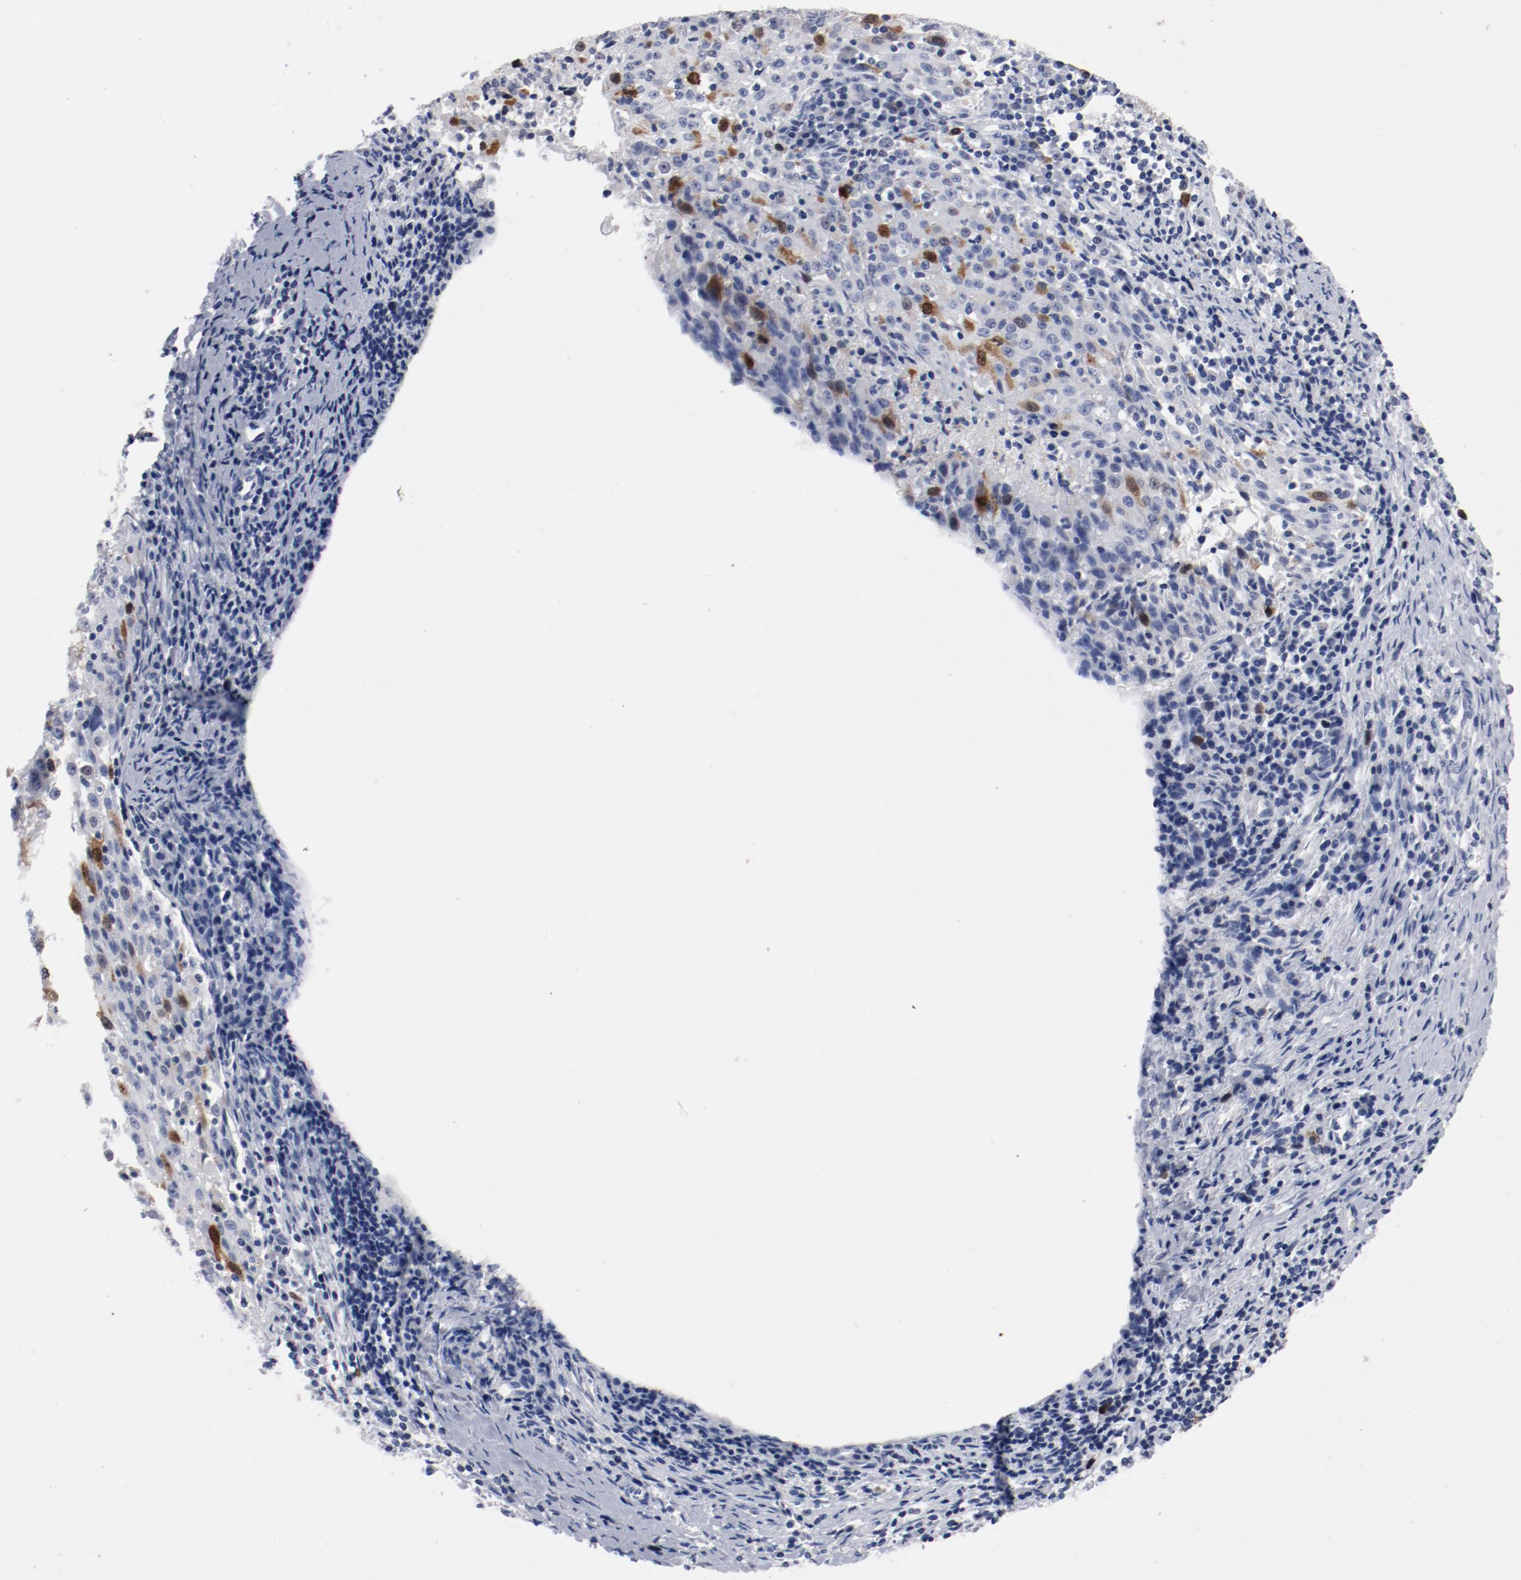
{"staining": {"intensity": "strong", "quantity": "<25%", "location": "nuclear"}, "tissue": "cervical cancer", "cell_type": "Tumor cells", "image_type": "cancer", "snomed": [{"axis": "morphology", "description": "Squamous cell carcinoma, NOS"}, {"axis": "topography", "description": "Cervix"}], "caption": "DAB immunohistochemical staining of human squamous cell carcinoma (cervical) demonstrates strong nuclear protein expression in about <25% of tumor cells. (IHC, brightfield microscopy, high magnification).", "gene": "CDC20", "patient": {"sex": "female", "age": 27}}